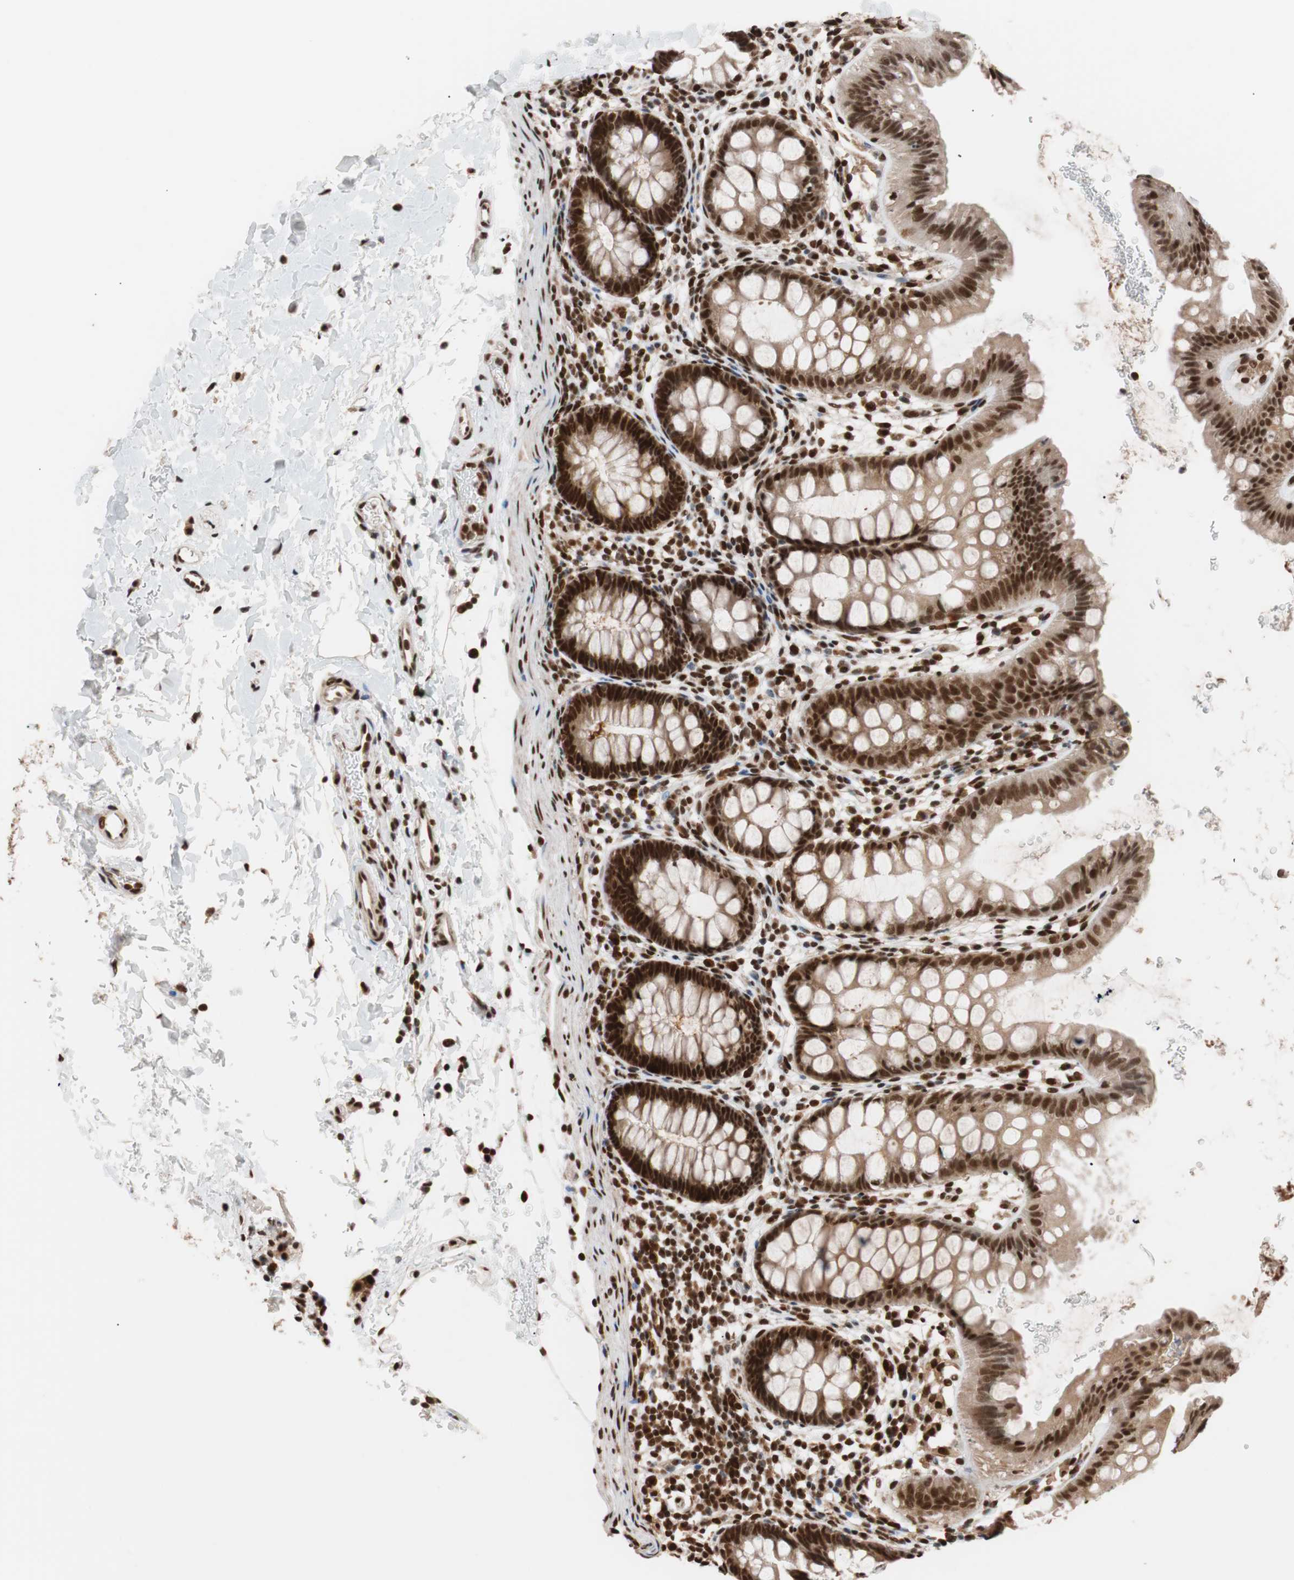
{"staining": {"intensity": "strong", "quantity": ">75%", "location": "nuclear"}, "tissue": "rectum", "cell_type": "Glandular cells", "image_type": "normal", "snomed": [{"axis": "morphology", "description": "Normal tissue, NOS"}, {"axis": "topography", "description": "Rectum"}], "caption": "Immunohistochemistry (DAB) staining of benign human rectum shows strong nuclear protein staining in approximately >75% of glandular cells. Immunohistochemistry (ihc) stains the protein in brown and the nuclei are stained blue.", "gene": "CHAMP1", "patient": {"sex": "female", "age": 24}}